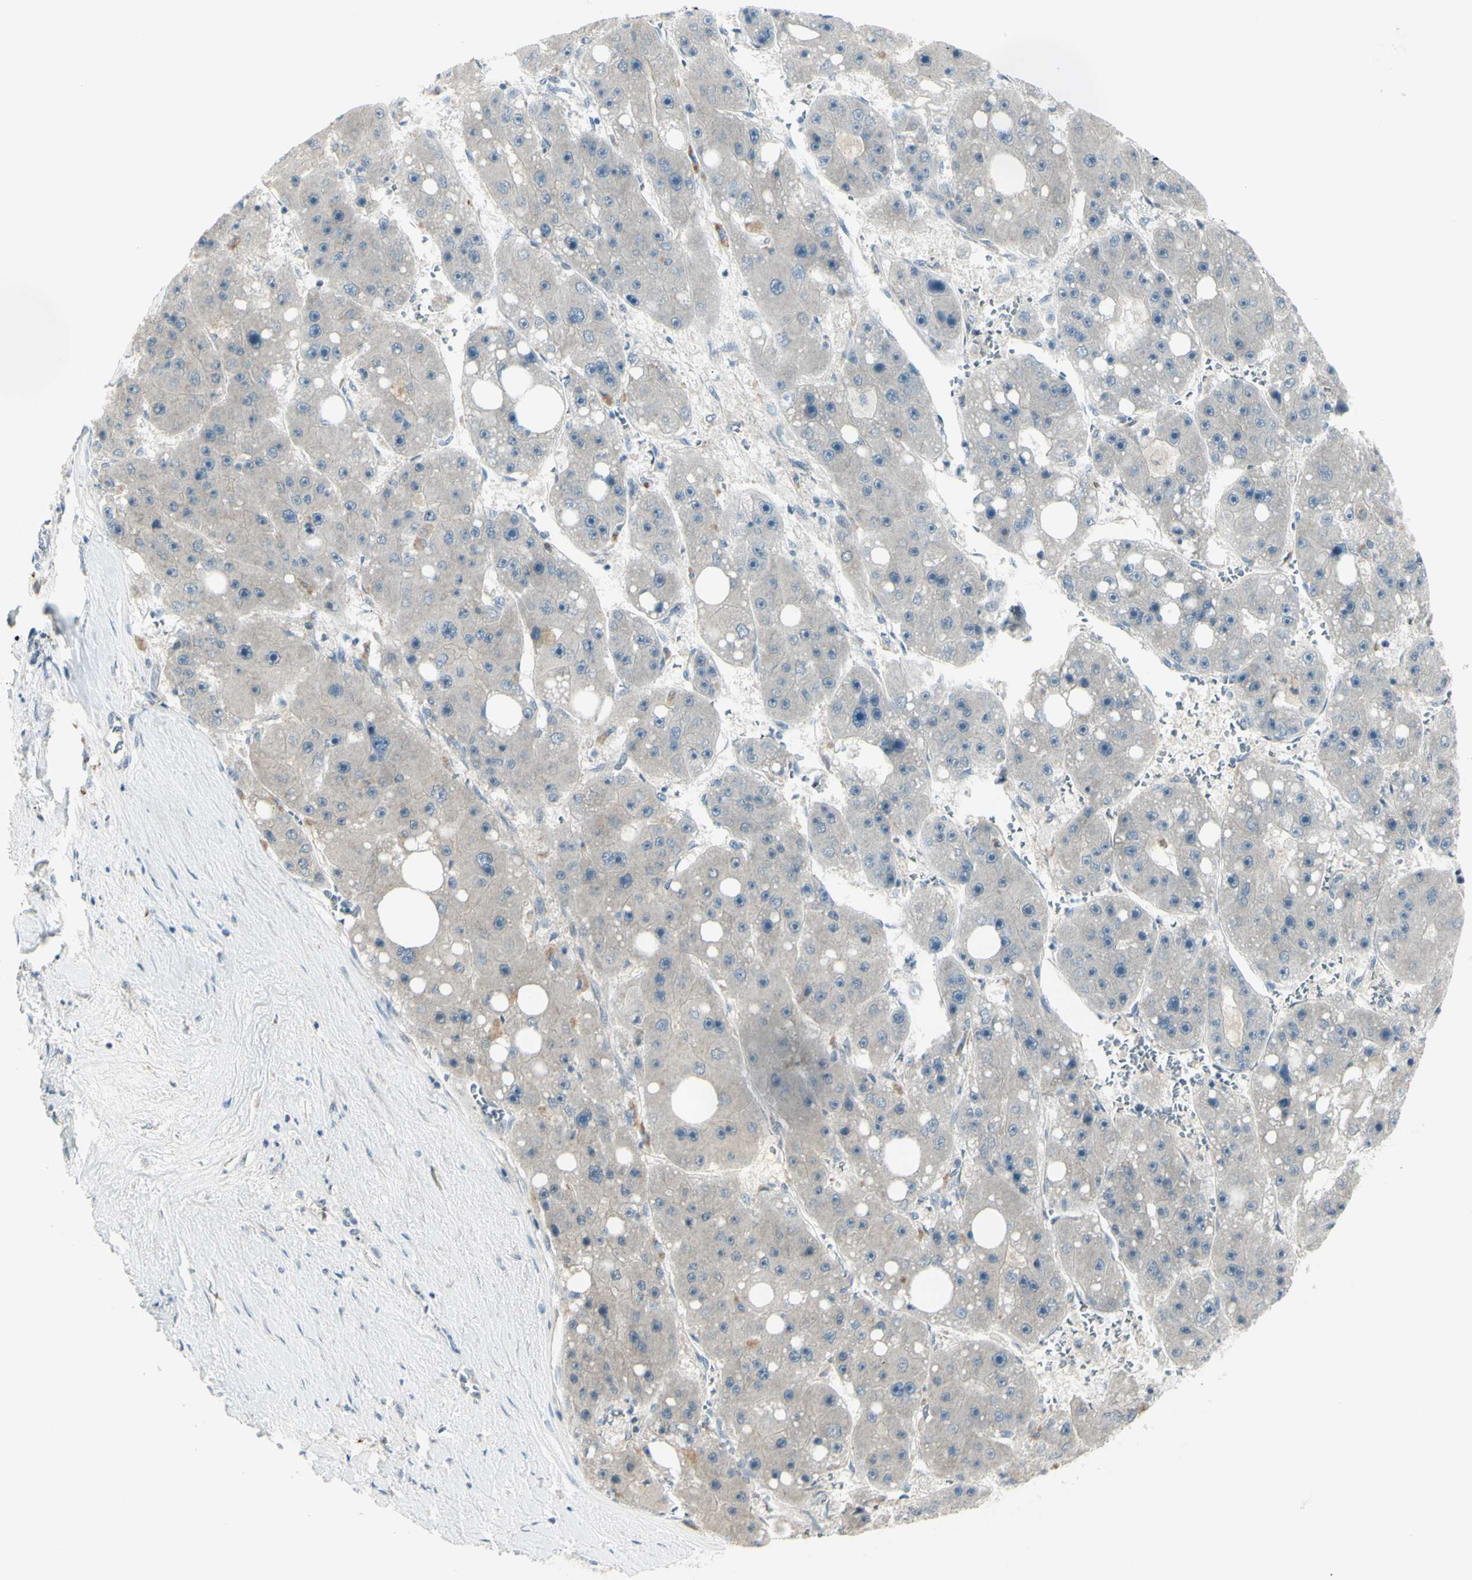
{"staining": {"intensity": "weak", "quantity": ">75%", "location": "cytoplasmic/membranous"}, "tissue": "liver cancer", "cell_type": "Tumor cells", "image_type": "cancer", "snomed": [{"axis": "morphology", "description": "Carcinoma, Hepatocellular, NOS"}, {"axis": "topography", "description": "Liver"}], "caption": "IHC histopathology image of liver cancer (hepatocellular carcinoma) stained for a protein (brown), which demonstrates low levels of weak cytoplasmic/membranous staining in approximately >75% of tumor cells.", "gene": "SH3GL2", "patient": {"sex": "female", "age": 61}}